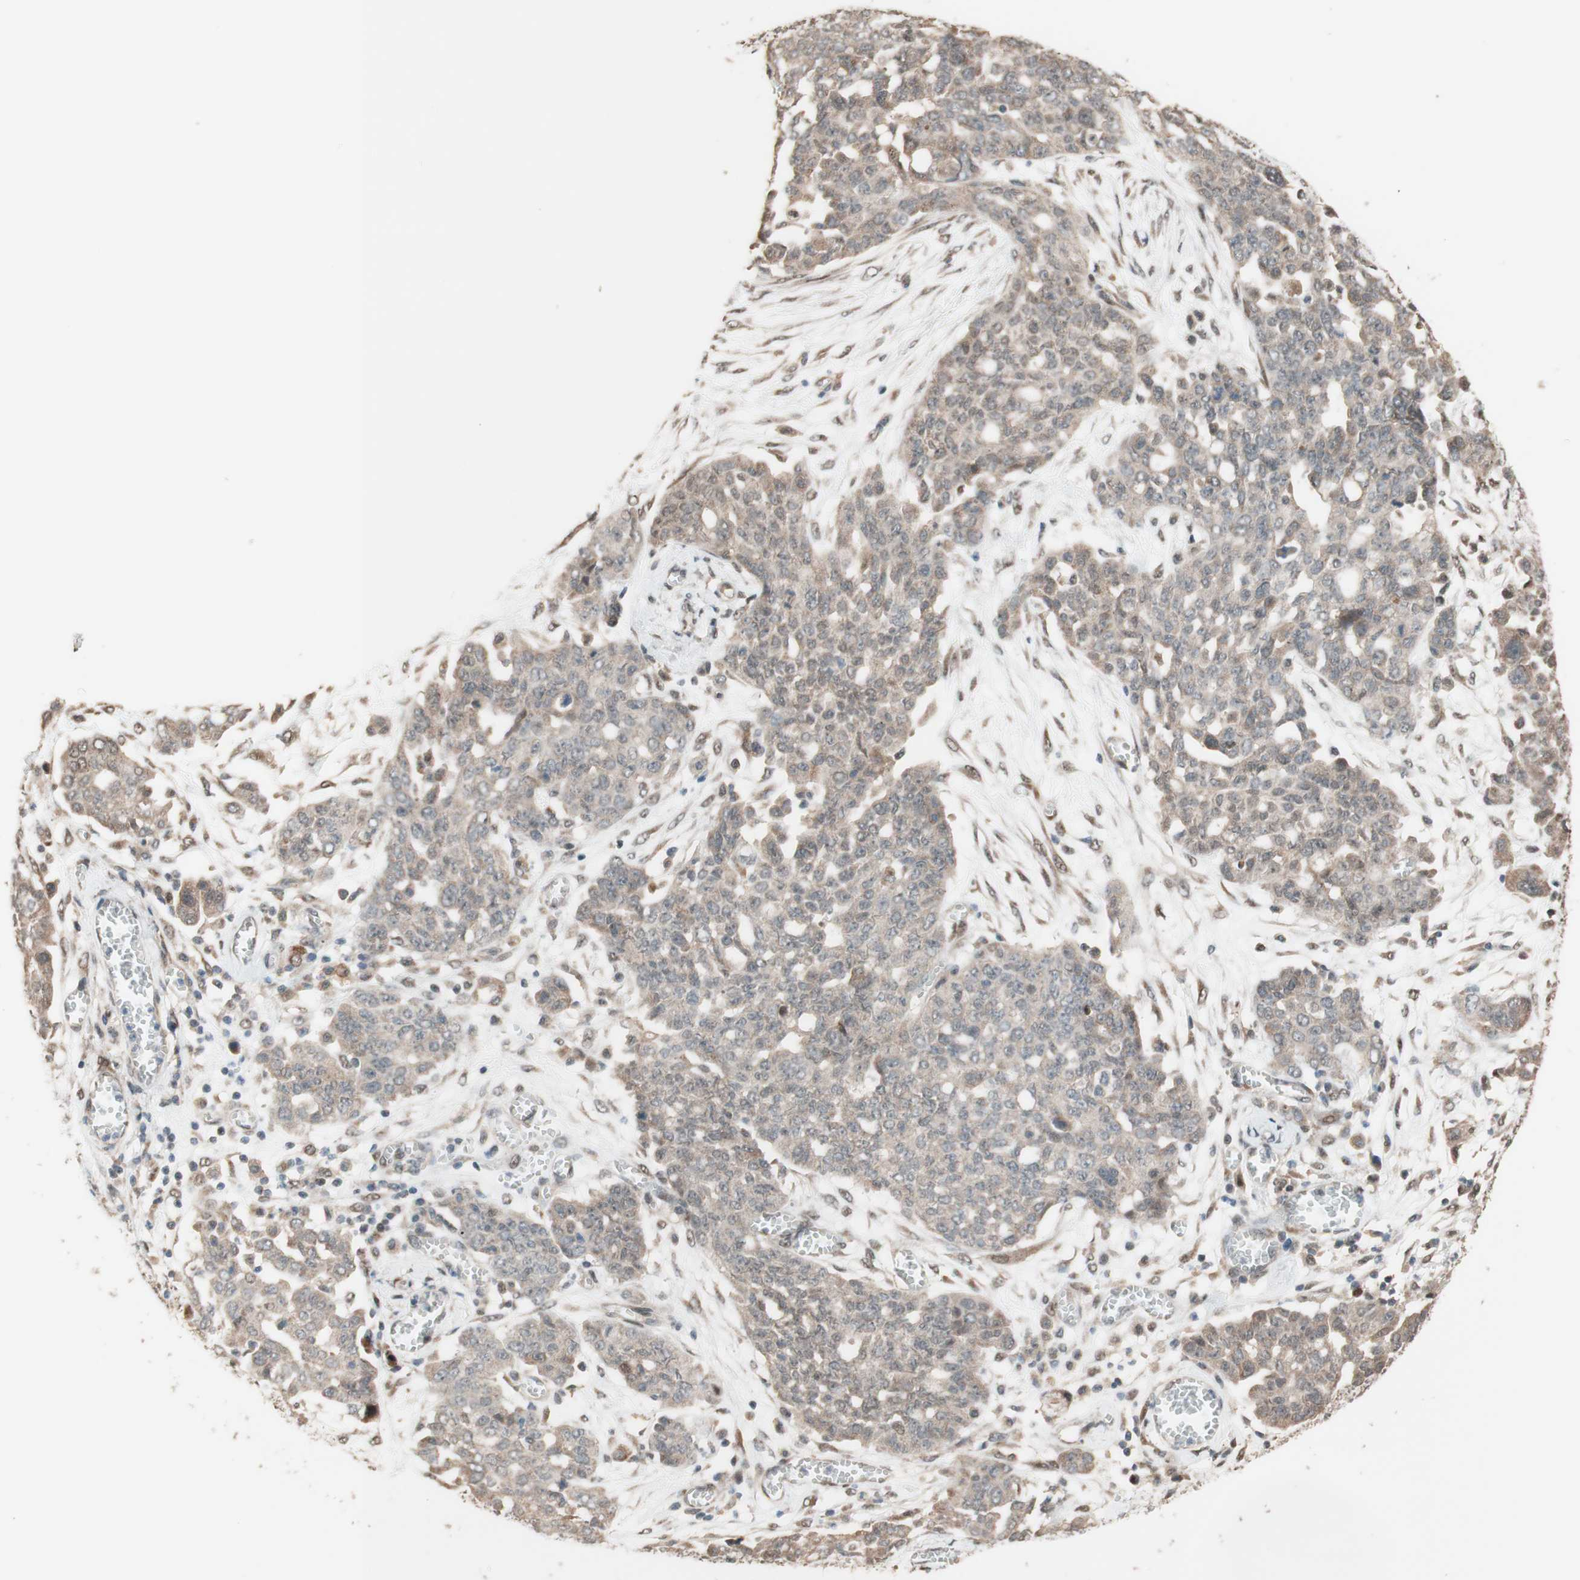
{"staining": {"intensity": "negative", "quantity": "none", "location": "none"}, "tissue": "ovarian cancer", "cell_type": "Tumor cells", "image_type": "cancer", "snomed": [{"axis": "morphology", "description": "Cystadenocarcinoma, serous, NOS"}, {"axis": "topography", "description": "Soft tissue"}, {"axis": "topography", "description": "Ovary"}], "caption": "Photomicrograph shows no protein expression in tumor cells of serous cystadenocarcinoma (ovarian) tissue.", "gene": "CCNC", "patient": {"sex": "female", "age": 57}}